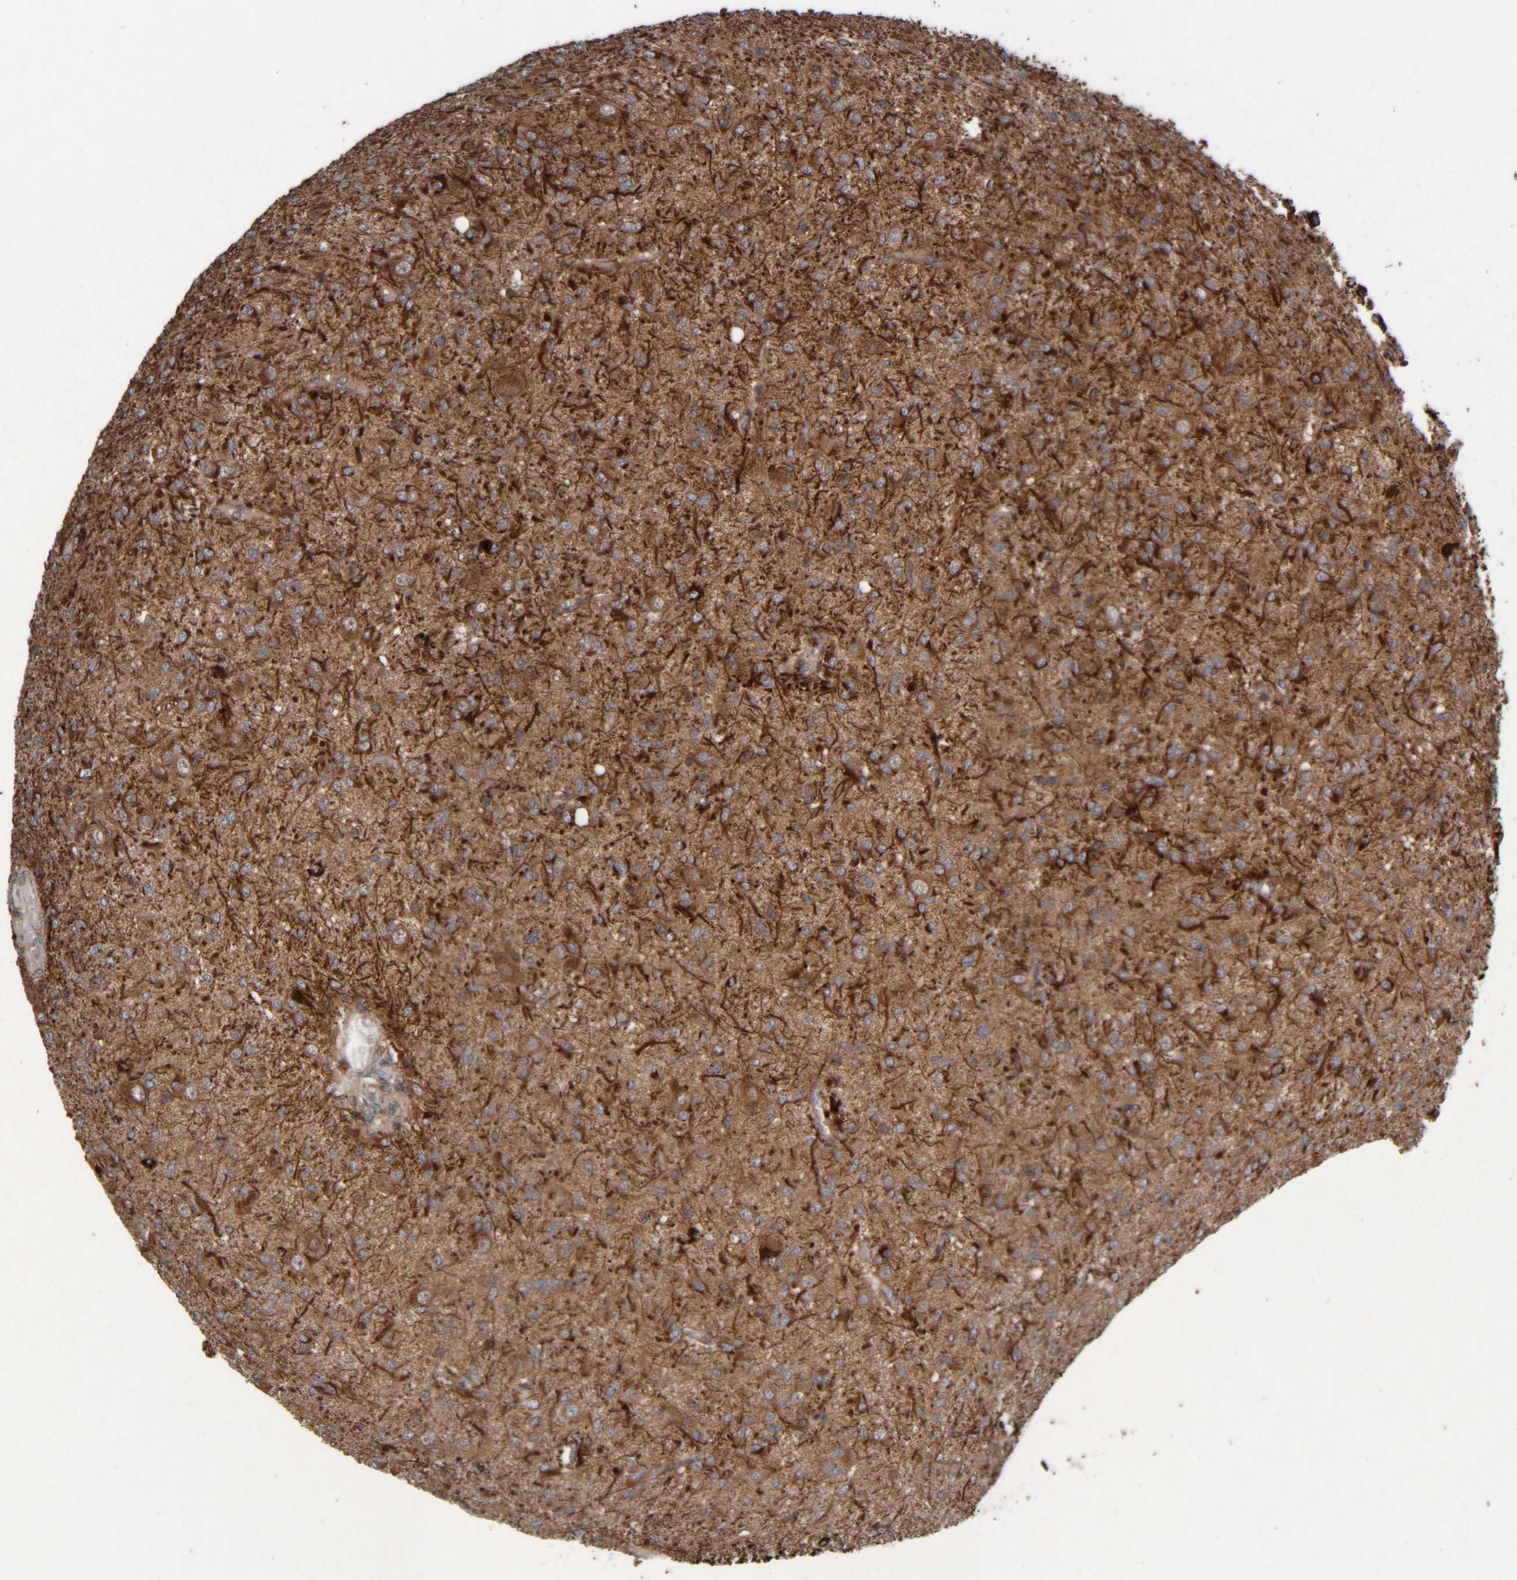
{"staining": {"intensity": "moderate", "quantity": ">75%", "location": "cytoplasmic/membranous"}, "tissue": "glioma", "cell_type": "Tumor cells", "image_type": "cancer", "snomed": [{"axis": "morphology", "description": "Glioma, malignant, High grade"}, {"axis": "topography", "description": "Brain"}], "caption": "Human glioma stained with a brown dye demonstrates moderate cytoplasmic/membranous positive expression in about >75% of tumor cells.", "gene": "CCDC57", "patient": {"sex": "female", "age": 59}}